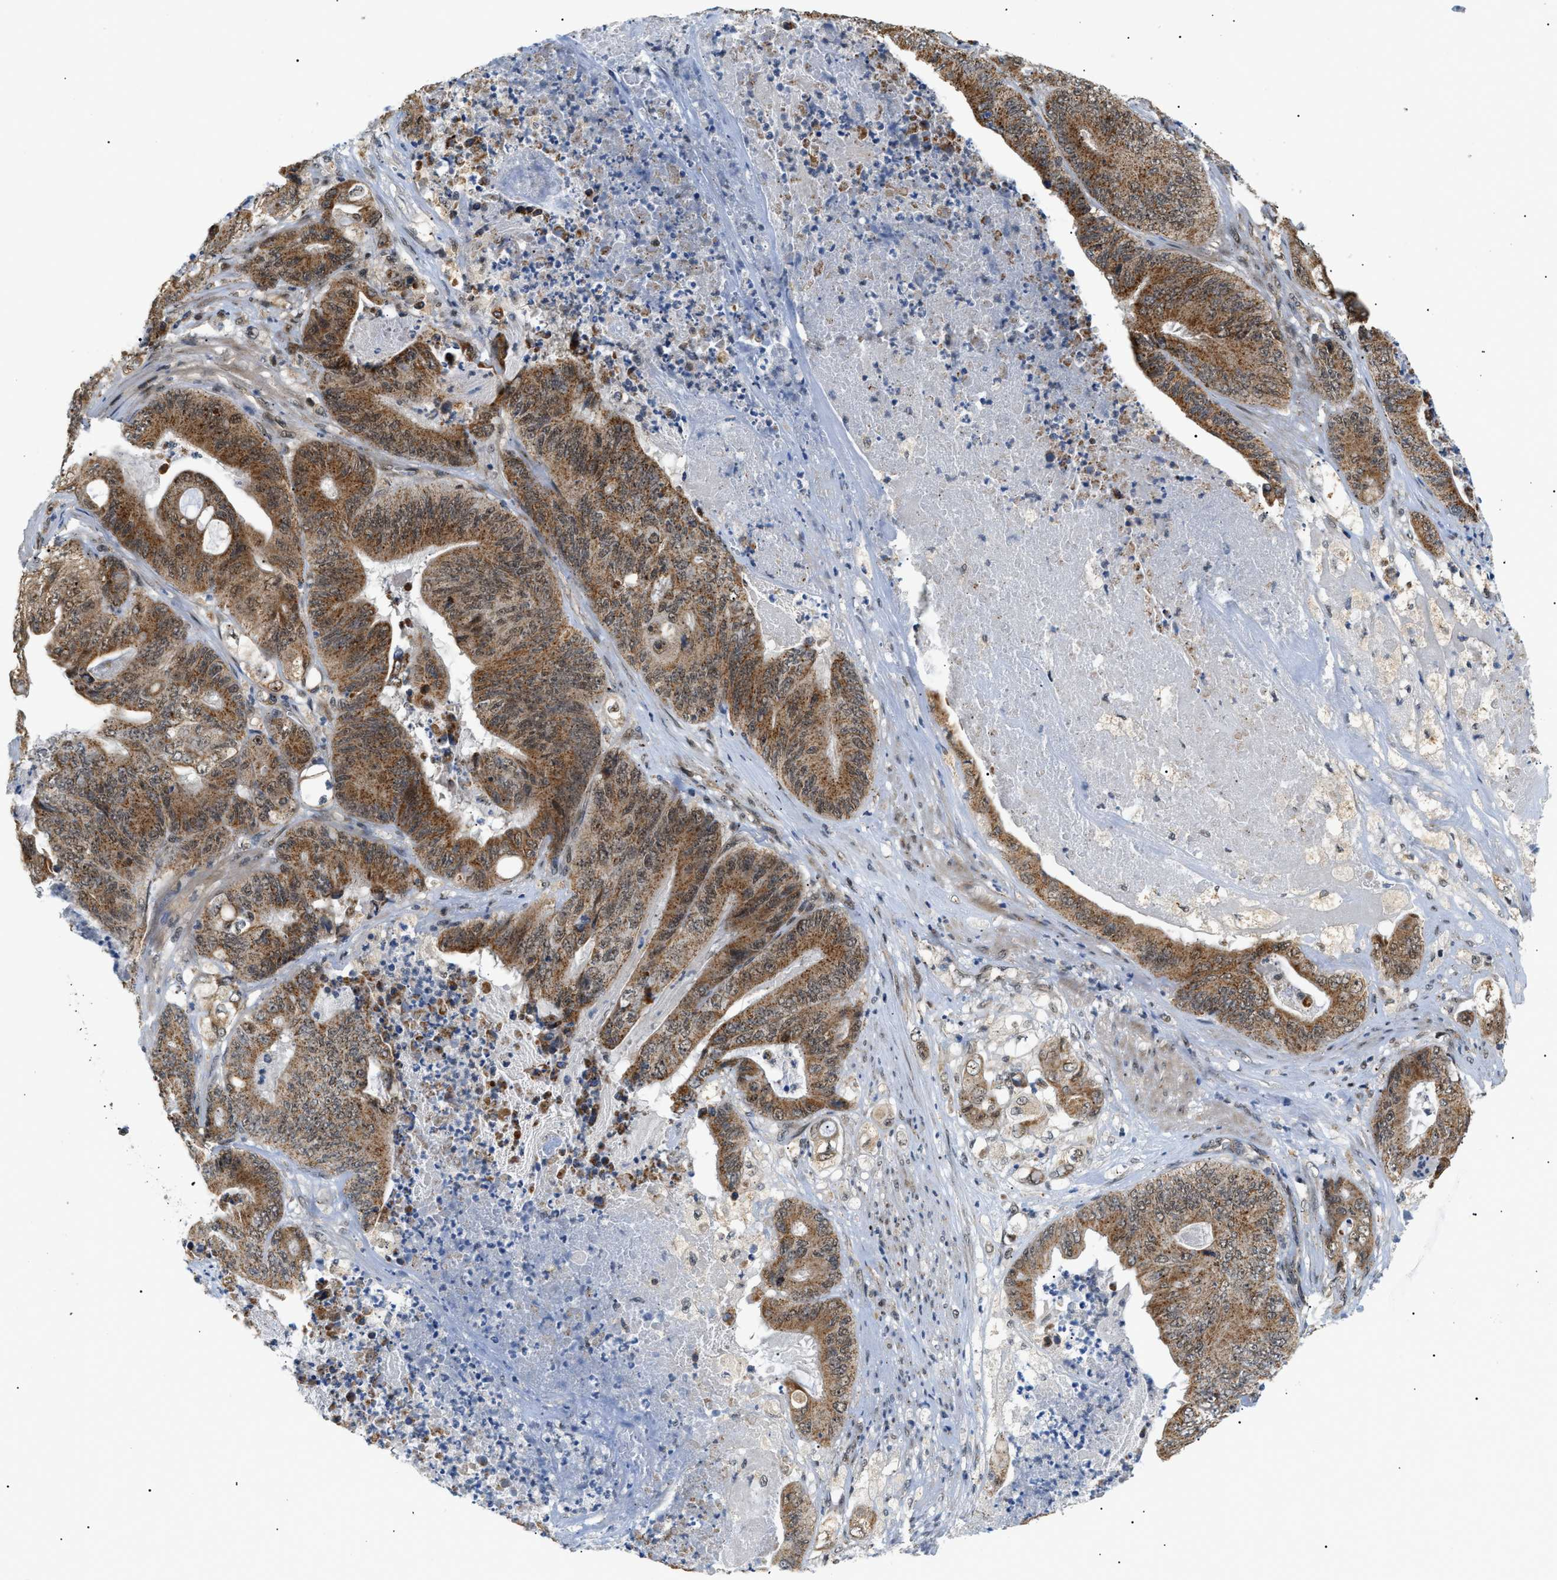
{"staining": {"intensity": "moderate", "quantity": ">75%", "location": "cytoplasmic/membranous"}, "tissue": "stomach cancer", "cell_type": "Tumor cells", "image_type": "cancer", "snomed": [{"axis": "morphology", "description": "Adenocarcinoma, NOS"}, {"axis": "topography", "description": "Stomach"}], "caption": "Protein expression analysis of stomach adenocarcinoma reveals moderate cytoplasmic/membranous staining in about >75% of tumor cells. (Brightfield microscopy of DAB IHC at high magnification).", "gene": "ZBTB11", "patient": {"sex": "female", "age": 73}}